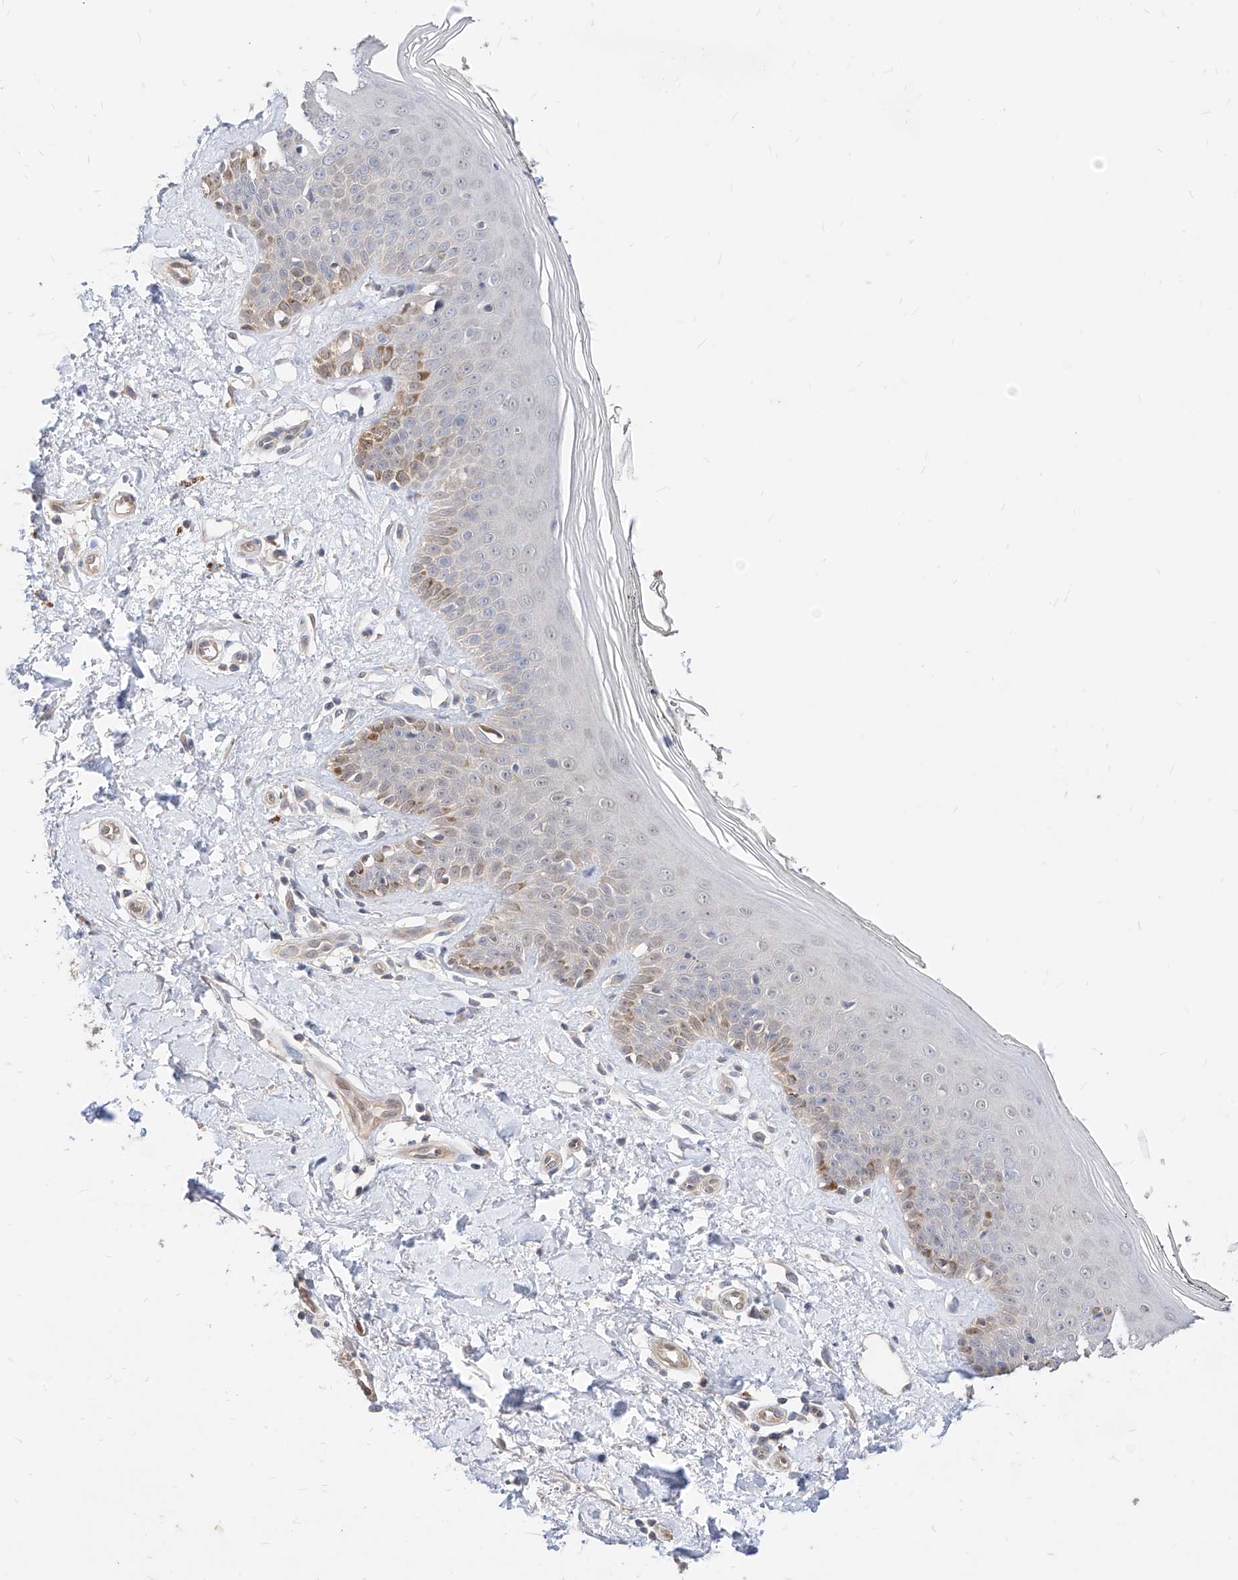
{"staining": {"intensity": "negative", "quantity": "none", "location": "none"}, "tissue": "skin", "cell_type": "Fibroblasts", "image_type": "normal", "snomed": [{"axis": "morphology", "description": "Normal tissue, NOS"}, {"axis": "topography", "description": "Skin"}], "caption": "Fibroblasts show no significant positivity in normal skin. Brightfield microscopy of immunohistochemistry stained with DAB (brown) and hematoxylin (blue), captured at high magnification.", "gene": "TSNAX", "patient": {"sex": "female", "age": 64}}